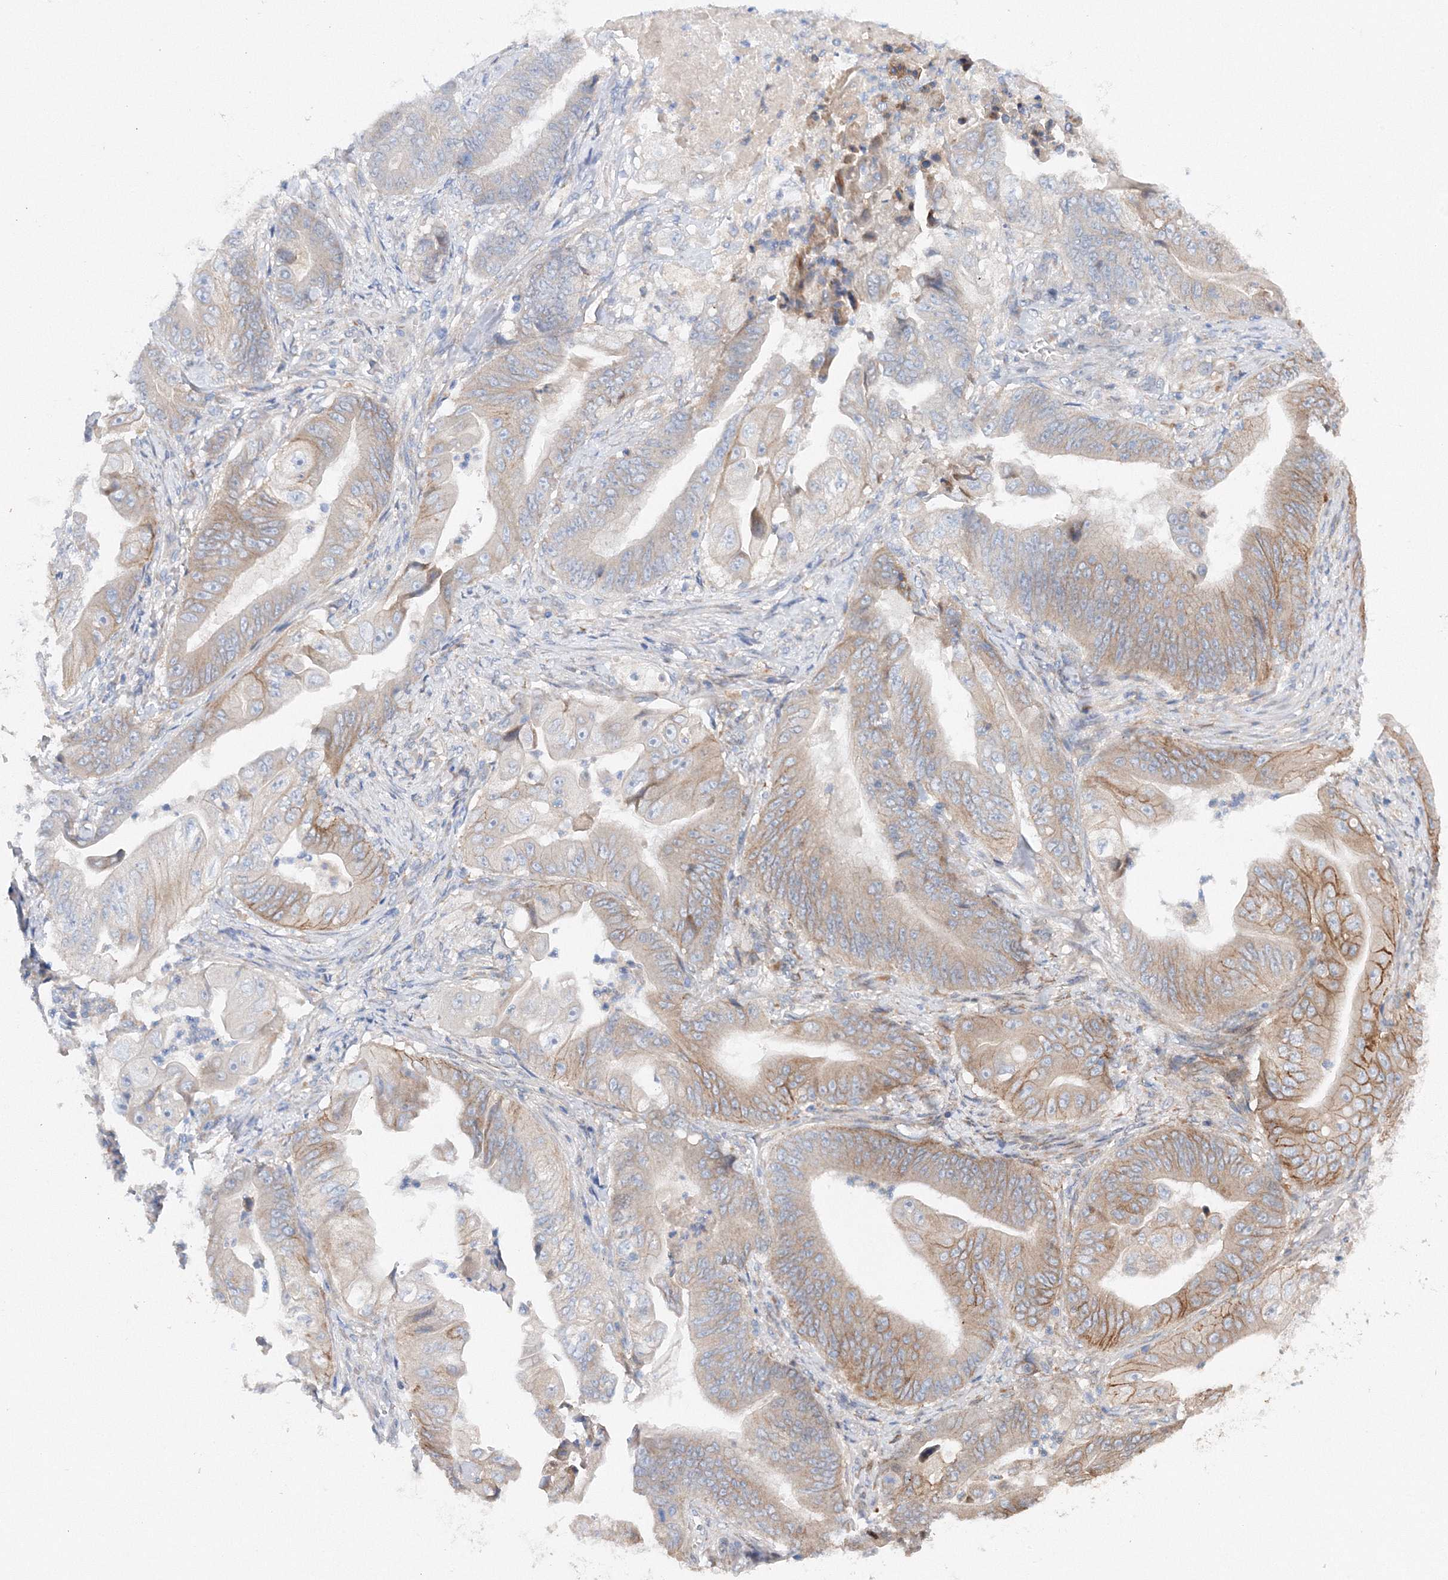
{"staining": {"intensity": "moderate", "quantity": "25%-75%", "location": "cytoplasmic/membranous"}, "tissue": "stomach cancer", "cell_type": "Tumor cells", "image_type": "cancer", "snomed": [{"axis": "morphology", "description": "Adenocarcinoma, NOS"}, {"axis": "topography", "description": "Stomach"}], "caption": "Tumor cells display moderate cytoplasmic/membranous staining in about 25%-75% of cells in stomach cancer.", "gene": "SLC36A1", "patient": {"sex": "female", "age": 73}}